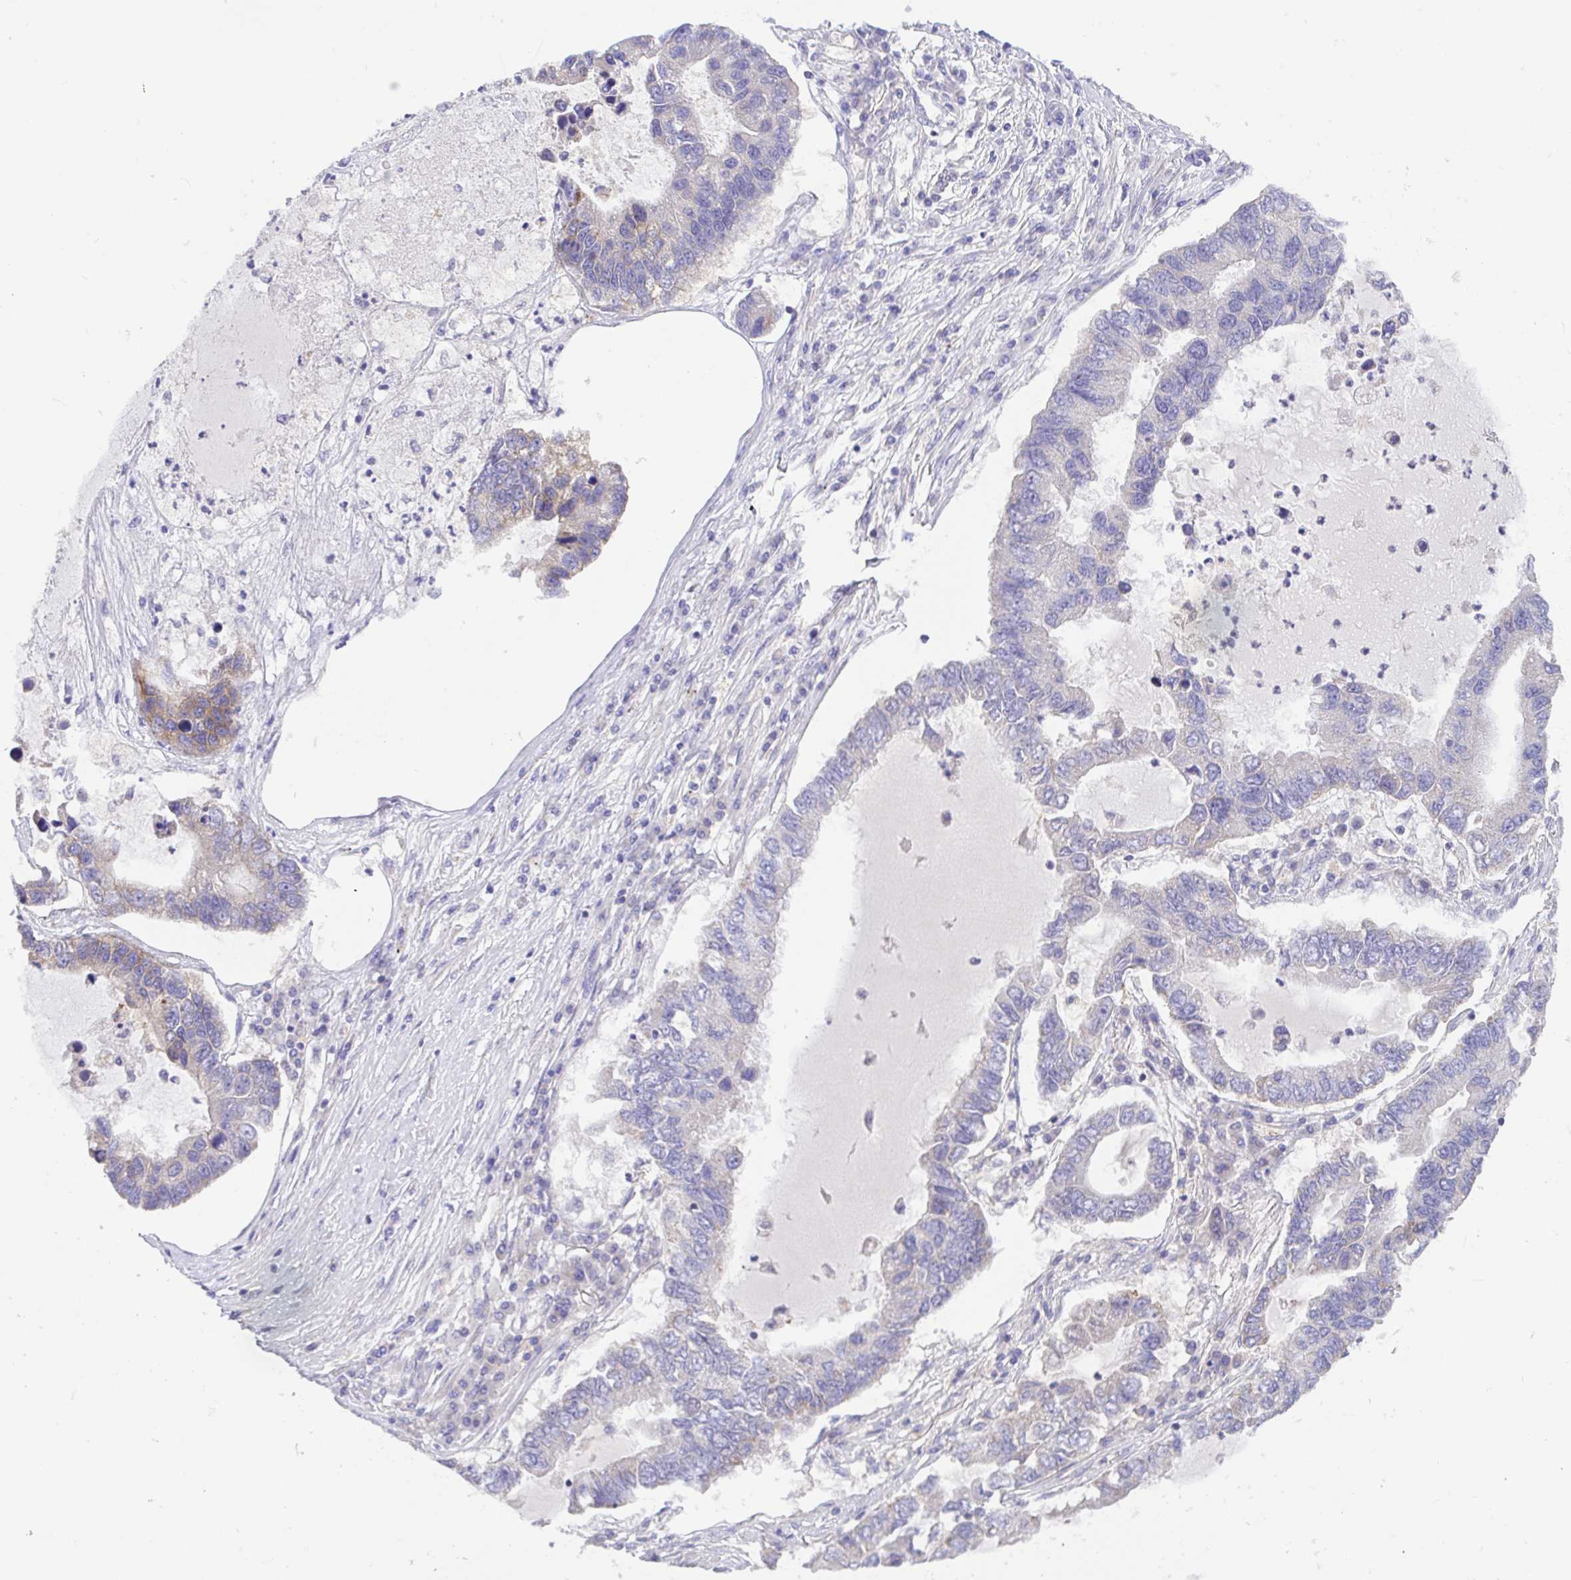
{"staining": {"intensity": "weak", "quantity": "<25%", "location": "cytoplasmic/membranous"}, "tissue": "lung cancer", "cell_type": "Tumor cells", "image_type": "cancer", "snomed": [{"axis": "morphology", "description": "Adenocarcinoma, NOS"}, {"axis": "topography", "description": "Bronchus"}, {"axis": "topography", "description": "Lung"}], "caption": "Micrograph shows no protein staining in tumor cells of adenocarcinoma (lung) tissue.", "gene": "SLC13A1", "patient": {"sex": "female", "age": 51}}